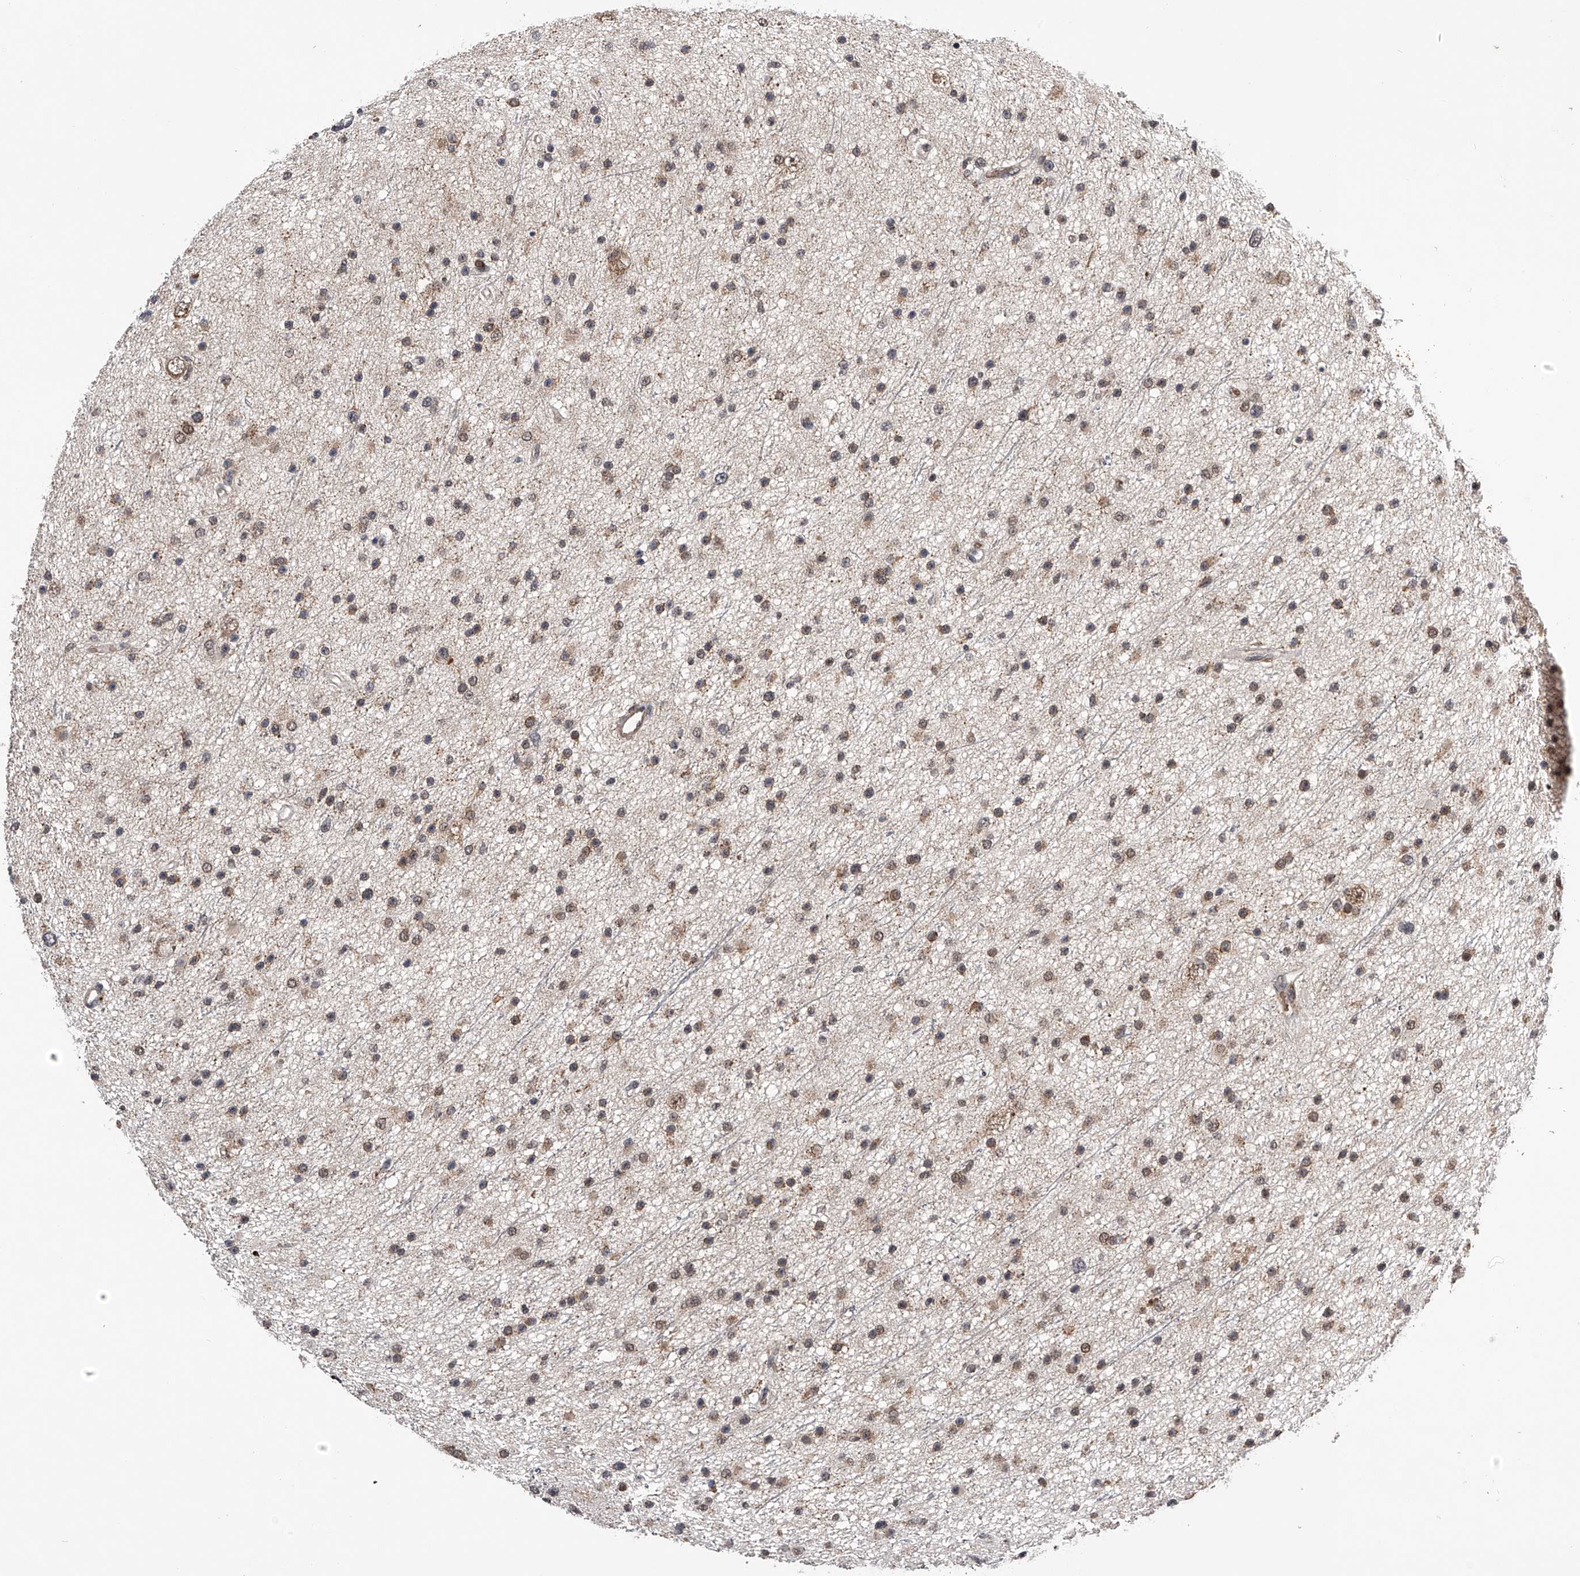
{"staining": {"intensity": "weak", "quantity": ">75%", "location": "cytoplasmic/membranous,nuclear"}, "tissue": "glioma", "cell_type": "Tumor cells", "image_type": "cancer", "snomed": [{"axis": "morphology", "description": "Glioma, malignant, Low grade"}, {"axis": "topography", "description": "Cerebral cortex"}], "caption": "Immunohistochemical staining of malignant glioma (low-grade) displays low levels of weak cytoplasmic/membranous and nuclear staining in approximately >75% of tumor cells. (DAB IHC with brightfield microscopy, high magnification).", "gene": "SPOCK1", "patient": {"sex": "female", "age": 39}}